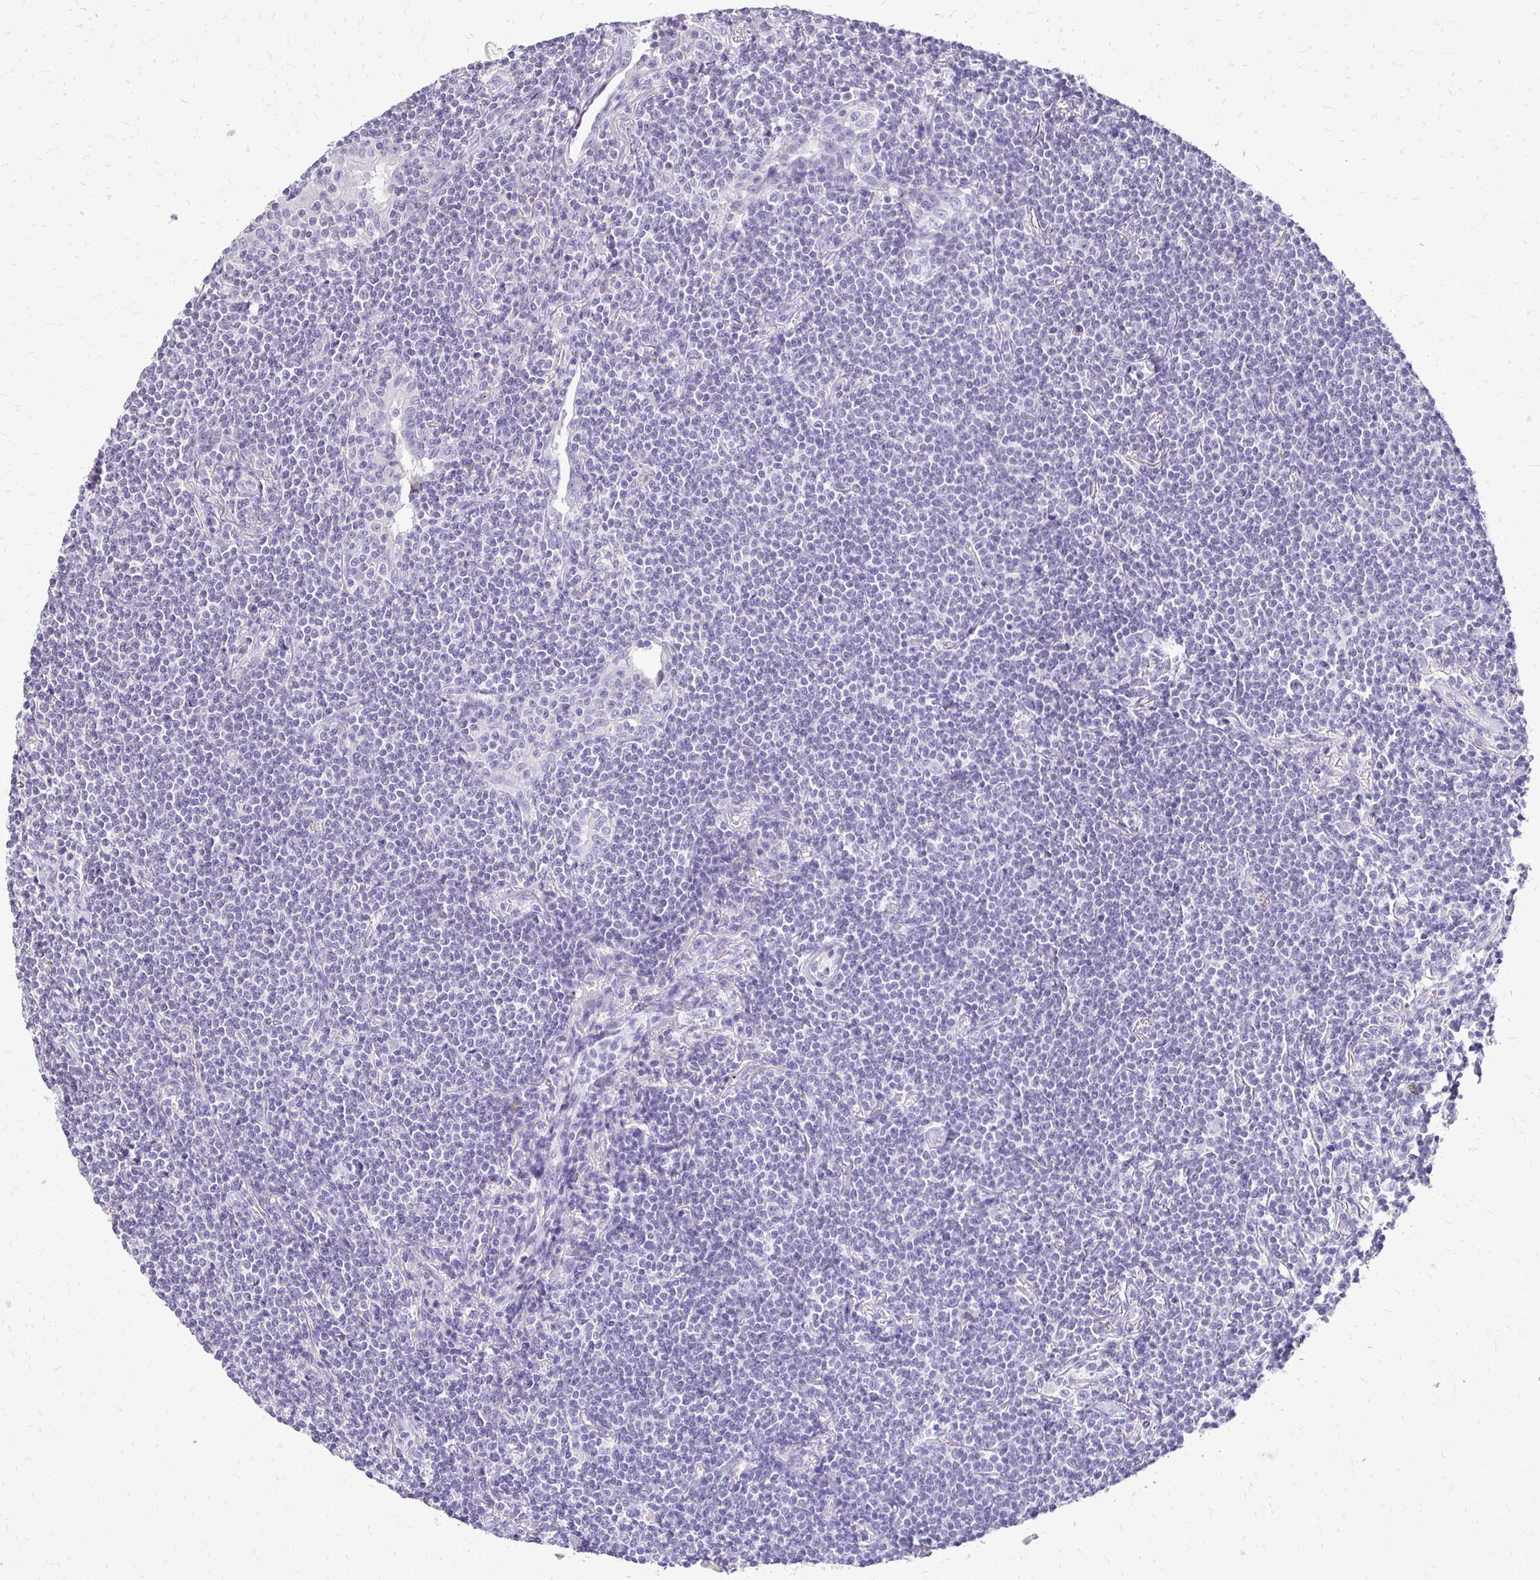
{"staining": {"intensity": "negative", "quantity": "none", "location": "none"}, "tissue": "lymphoma", "cell_type": "Tumor cells", "image_type": "cancer", "snomed": [{"axis": "morphology", "description": "Malignant lymphoma, non-Hodgkin's type, Low grade"}, {"axis": "topography", "description": "Lung"}], "caption": "Tumor cells are negative for protein expression in human lymphoma.", "gene": "ALPG", "patient": {"sex": "female", "age": 71}}